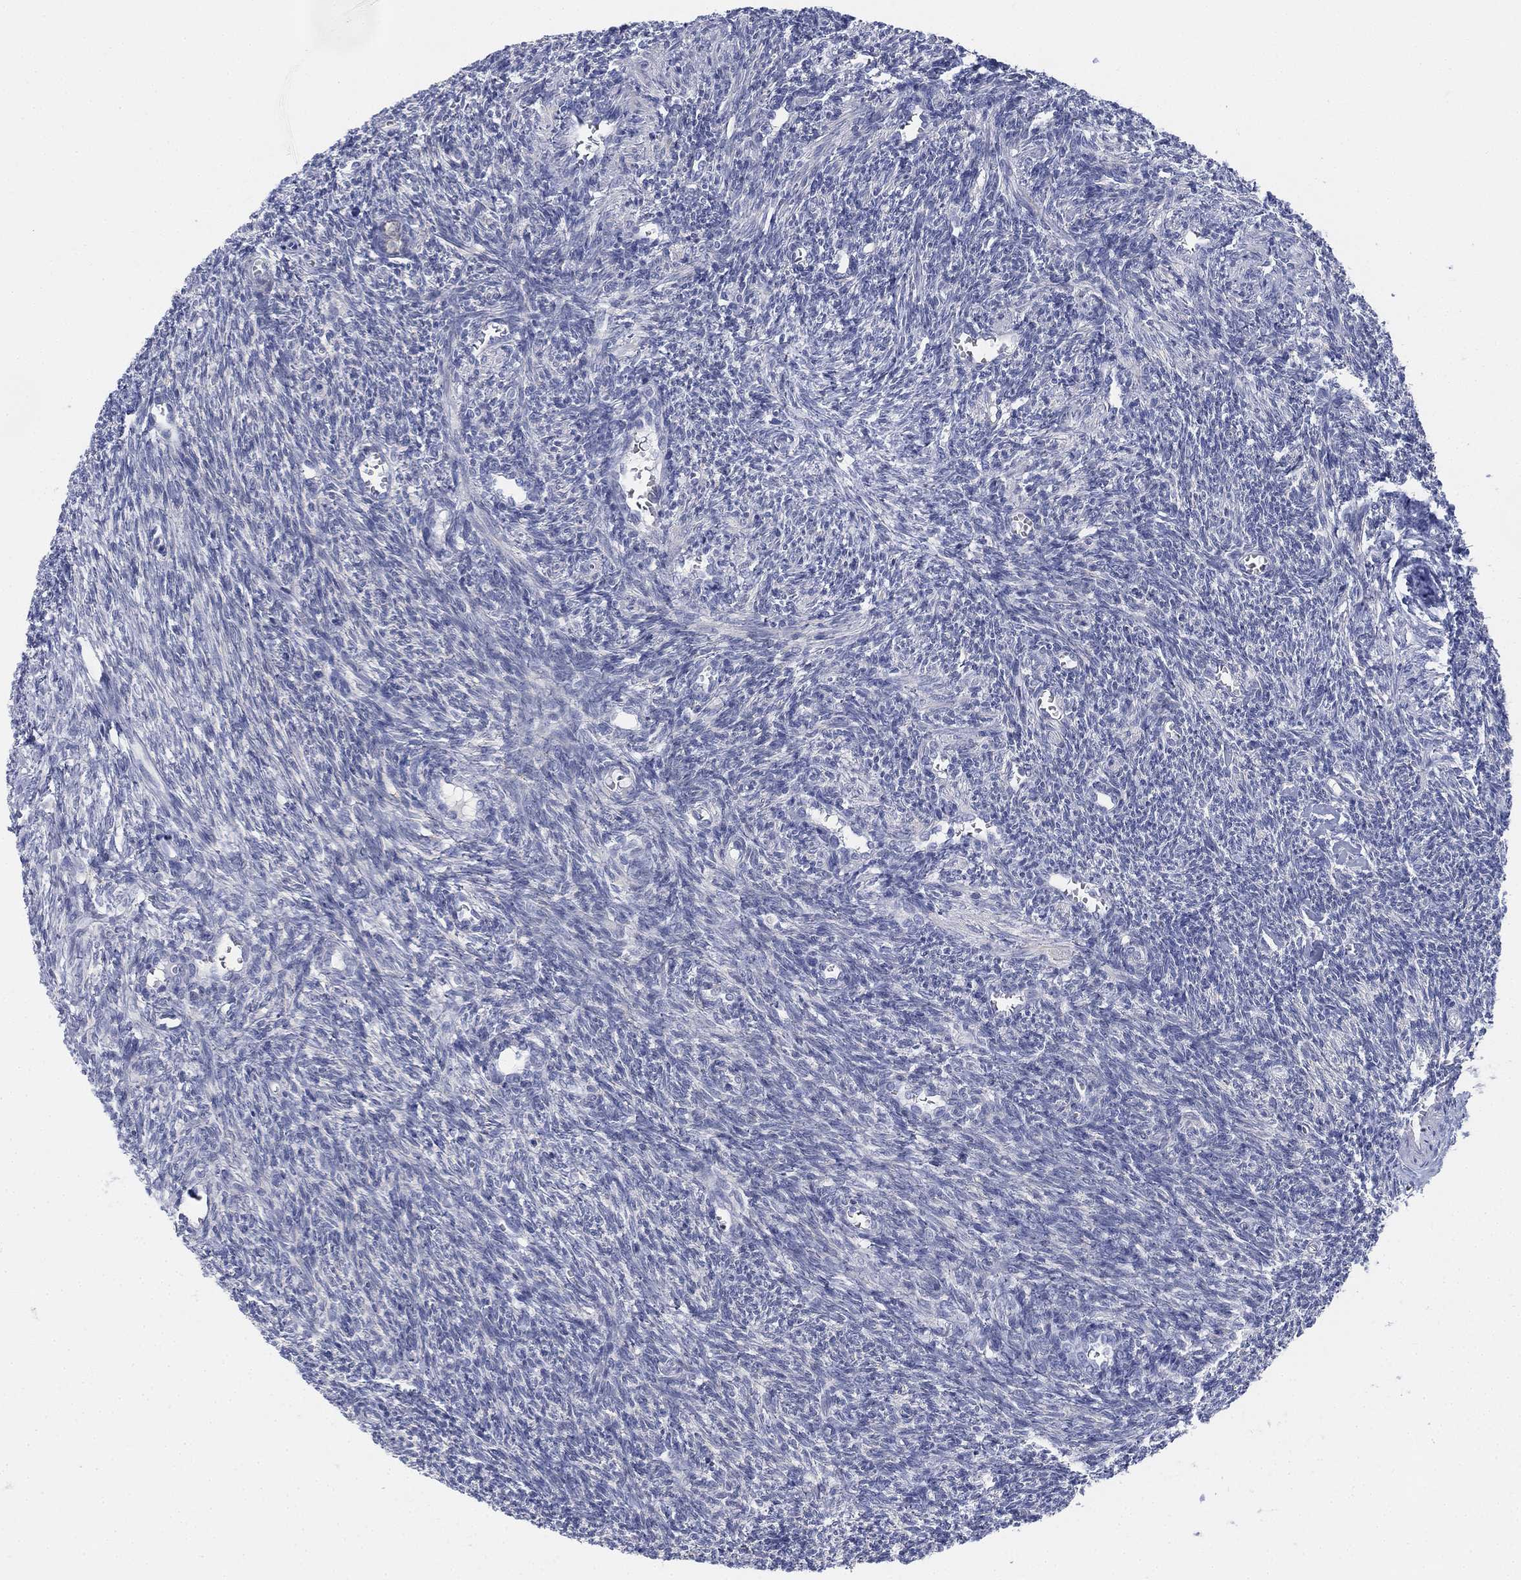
{"staining": {"intensity": "negative", "quantity": "none", "location": "none"}, "tissue": "ovary", "cell_type": "Ovarian stroma cells", "image_type": "normal", "snomed": [{"axis": "morphology", "description": "Normal tissue, NOS"}, {"axis": "topography", "description": "Ovary"}], "caption": "Human ovary stained for a protein using immunohistochemistry demonstrates no positivity in ovarian stroma cells.", "gene": "GCNA", "patient": {"sex": "female", "age": 27}}